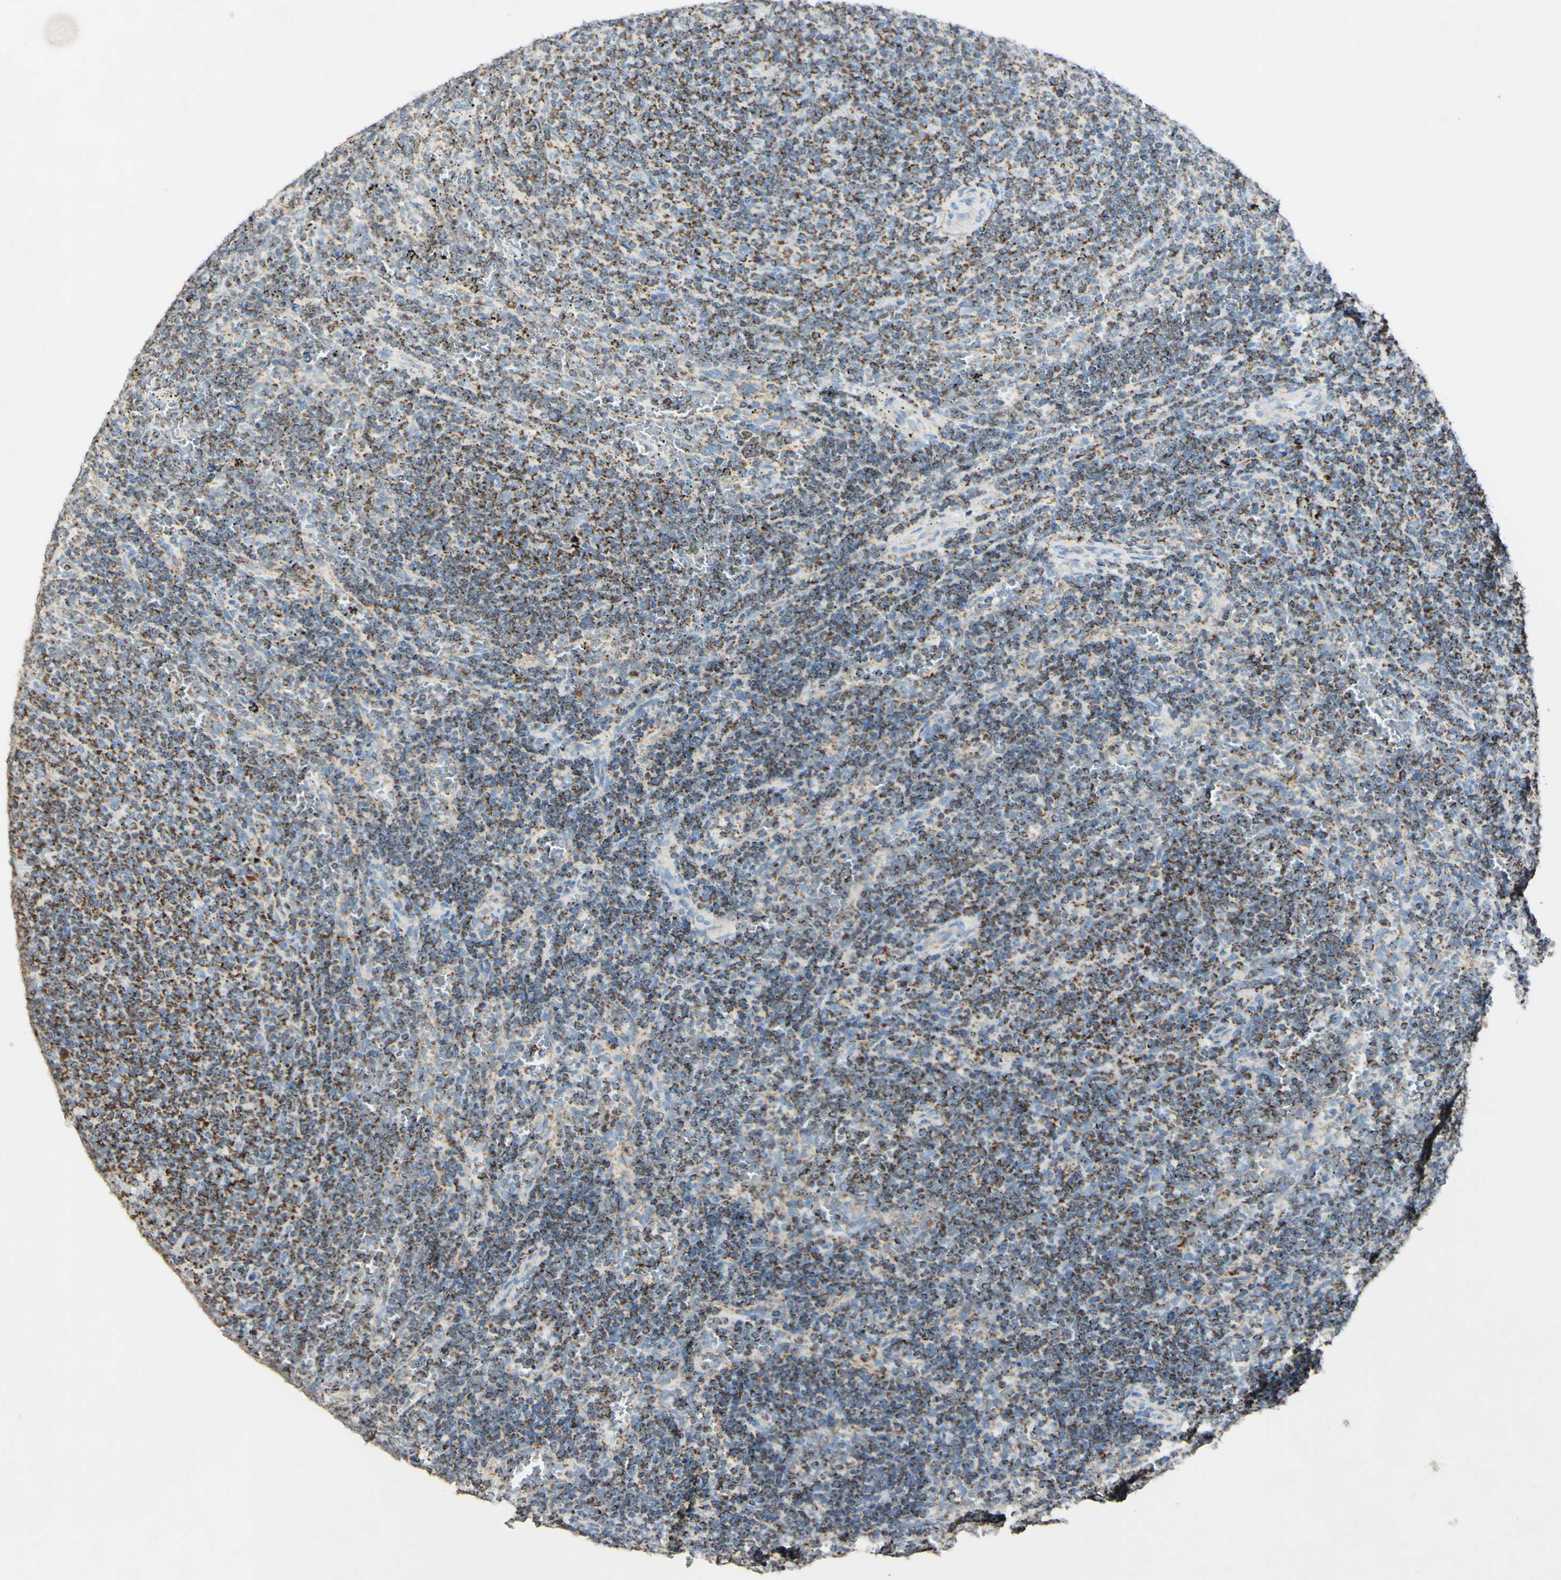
{"staining": {"intensity": "strong", "quantity": "25%-75%", "location": "cytoplasmic/membranous"}, "tissue": "lymphoma", "cell_type": "Tumor cells", "image_type": "cancer", "snomed": [{"axis": "morphology", "description": "Malignant lymphoma, non-Hodgkin's type, Low grade"}, {"axis": "topography", "description": "Spleen"}], "caption": "Immunohistochemistry photomicrograph of neoplastic tissue: lymphoma stained using IHC demonstrates high levels of strong protein expression localized specifically in the cytoplasmic/membranous of tumor cells, appearing as a cytoplasmic/membranous brown color.", "gene": "OXCT1", "patient": {"sex": "female", "age": 50}}